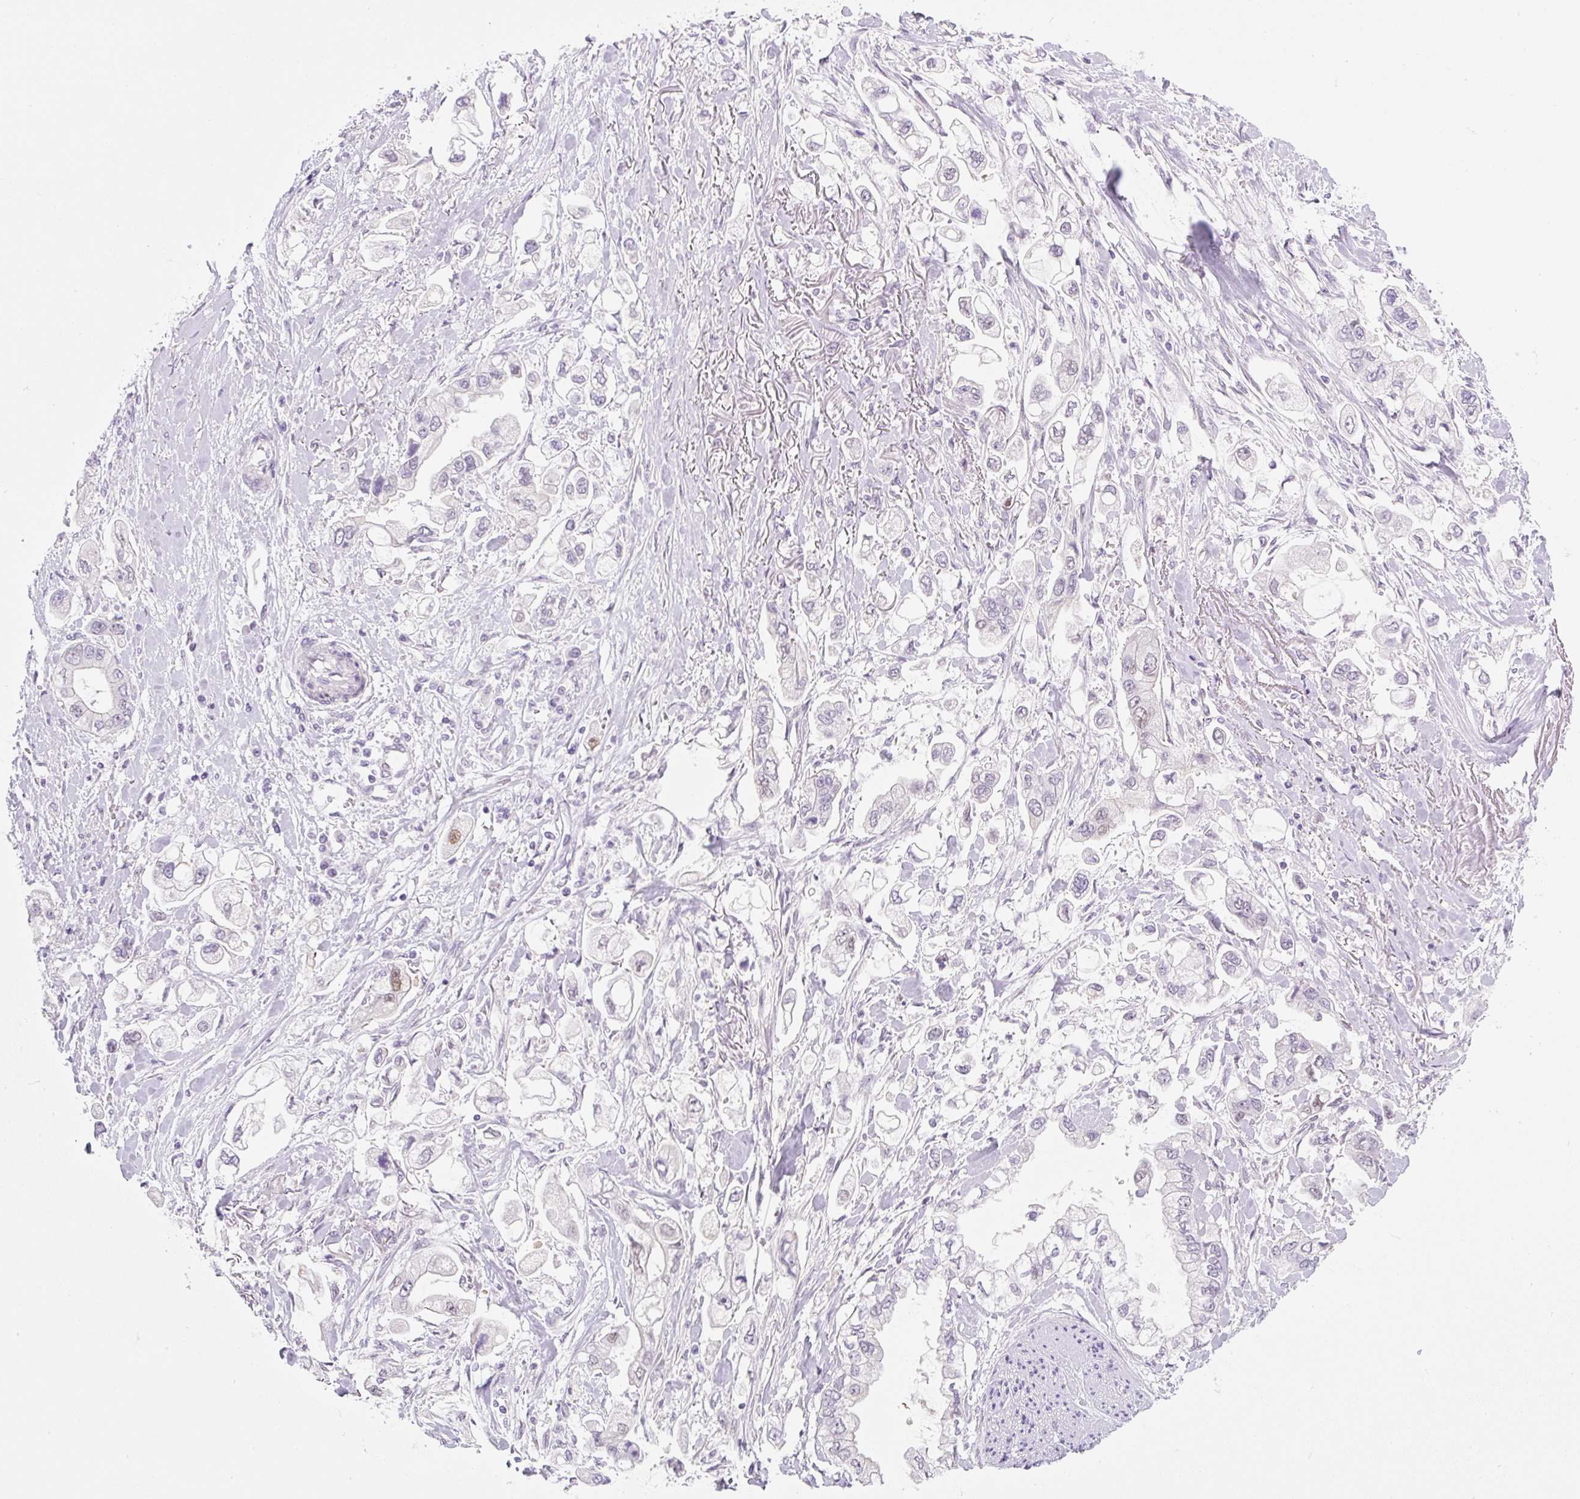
{"staining": {"intensity": "negative", "quantity": "none", "location": "none"}, "tissue": "stomach cancer", "cell_type": "Tumor cells", "image_type": "cancer", "snomed": [{"axis": "morphology", "description": "Adenocarcinoma, NOS"}, {"axis": "topography", "description": "Stomach"}], "caption": "The image exhibits no significant staining in tumor cells of adenocarcinoma (stomach).", "gene": "SYNE3", "patient": {"sex": "male", "age": 62}}